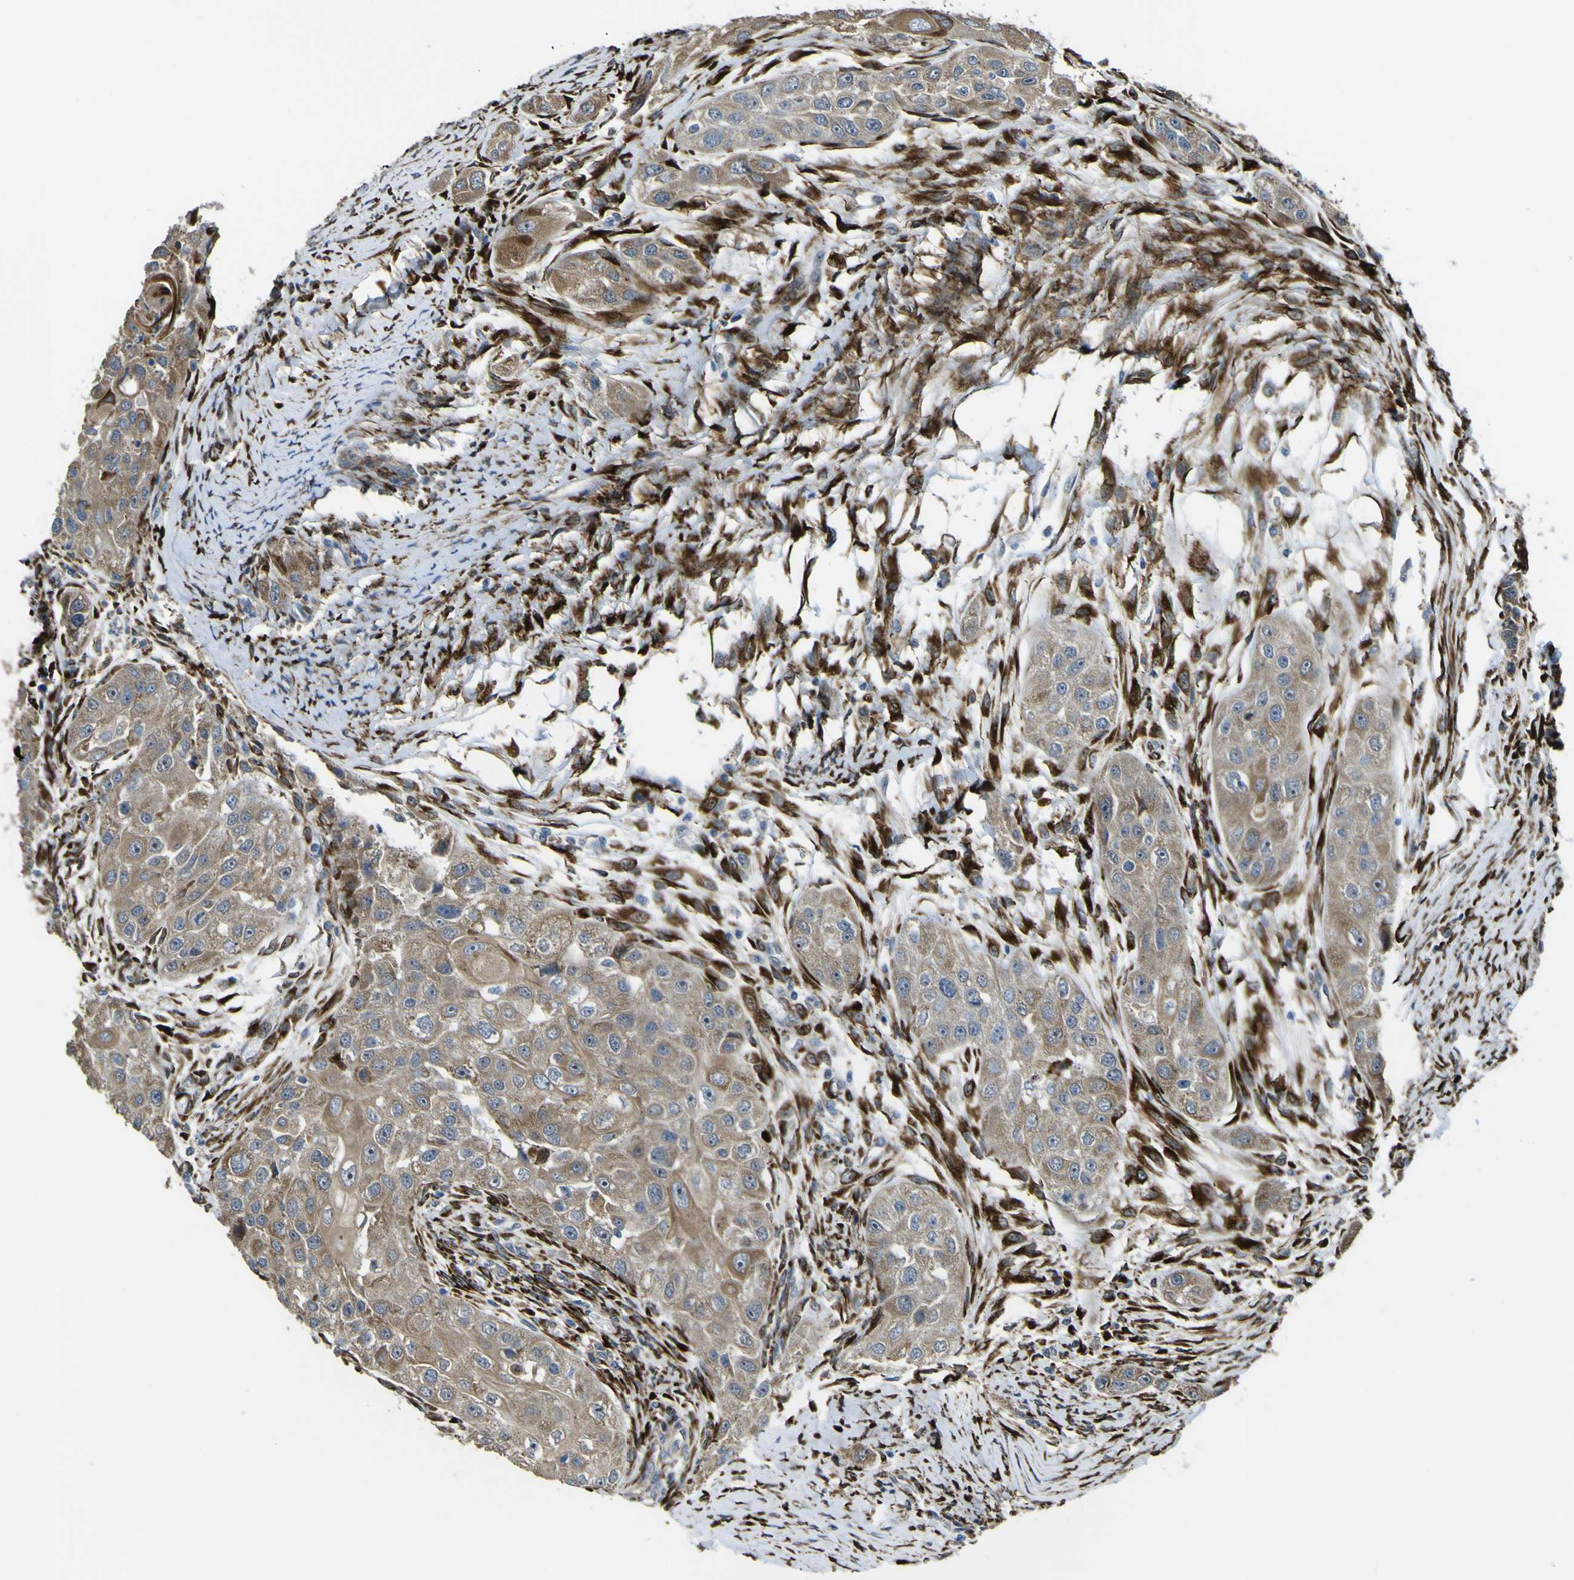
{"staining": {"intensity": "weak", "quantity": ">75%", "location": "cytoplasmic/membranous"}, "tissue": "head and neck cancer", "cell_type": "Tumor cells", "image_type": "cancer", "snomed": [{"axis": "morphology", "description": "Normal tissue, NOS"}, {"axis": "morphology", "description": "Squamous cell carcinoma, NOS"}, {"axis": "topography", "description": "Skeletal muscle"}, {"axis": "topography", "description": "Head-Neck"}], "caption": "Immunohistochemical staining of head and neck cancer shows low levels of weak cytoplasmic/membranous staining in approximately >75% of tumor cells.", "gene": "LBHD1", "patient": {"sex": "male", "age": 51}}